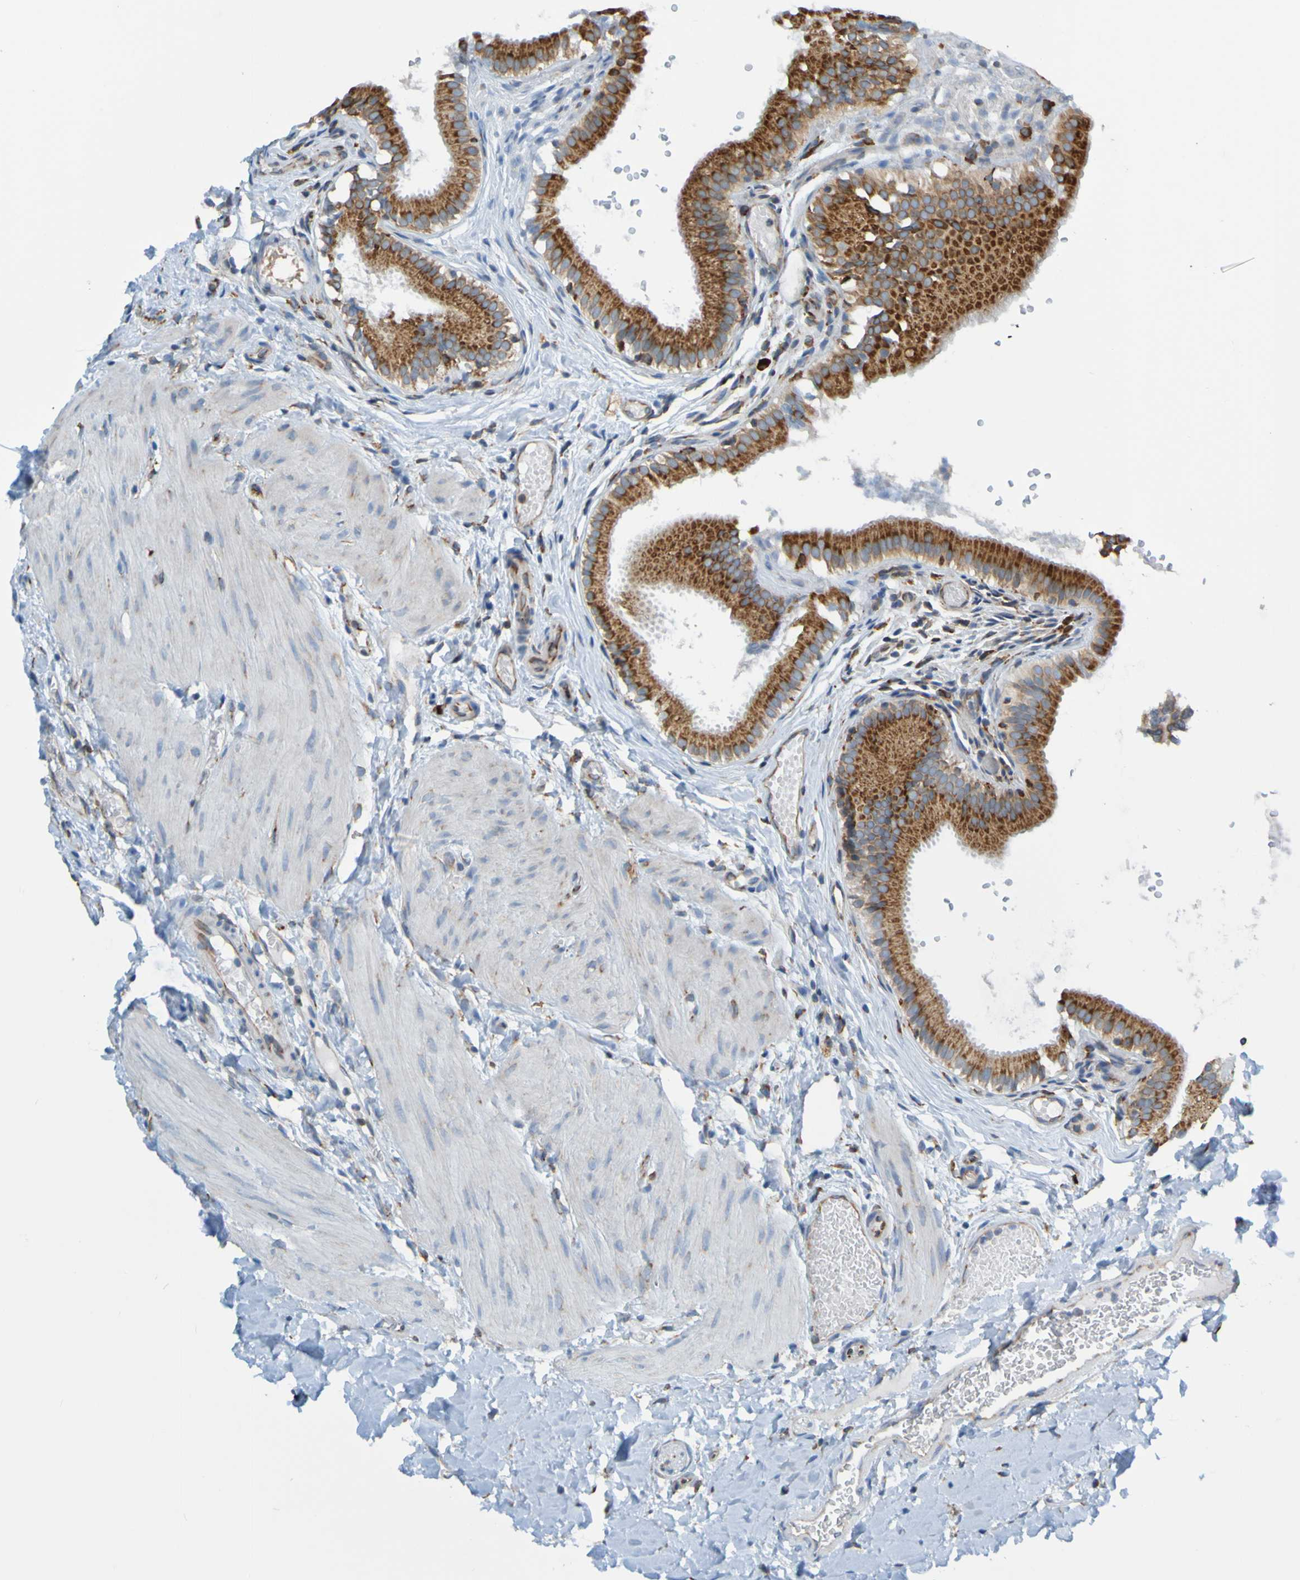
{"staining": {"intensity": "moderate", "quantity": ">75%", "location": "cytoplasmic/membranous"}, "tissue": "gallbladder", "cell_type": "Glandular cells", "image_type": "normal", "snomed": [{"axis": "morphology", "description": "Normal tissue, NOS"}, {"axis": "topography", "description": "Gallbladder"}], "caption": "Gallbladder was stained to show a protein in brown. There is medium levels of moderate cytoplasmic/membranous expression in approximately >75% of glandular cells. (Brightfield microscopy of DAB IHC at high magnification).", "gene": "SSR1", "patient": {"sex": "female", "age": 26}}